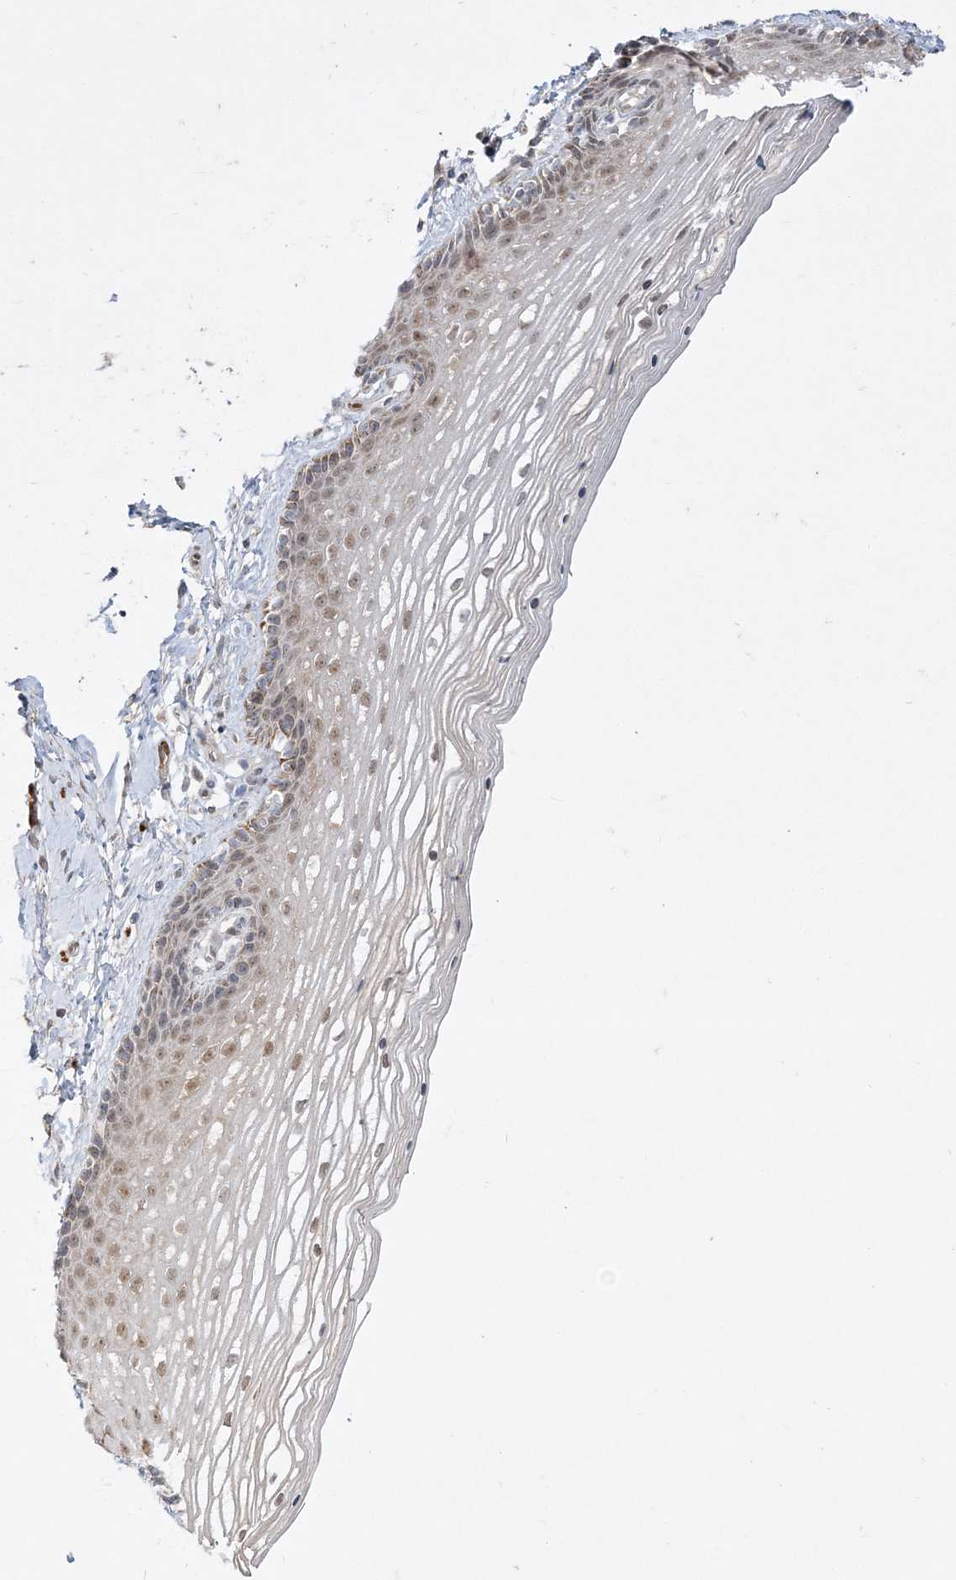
{"staining": {"intensity": "moderate", "quantity": ">75%", "location": "cytoplasmic/membranous,nuclear"}, "tissue": "vagina", "cell_type": "Squamous epithelial cells", "image_type": "normal", "snomed": [{"axis": "morphology", "description": "Normal tissue, NOS"}, {"axis": "topography", "description": "Vagina"}], "caption": "IHC of normal vagina displays medium levels of moderate cytoplasmic/membranous,nuclear expression in about >75% of squamous epithelial cells. The protein of interest is shown in brown color, while the nuclei are stained blue.", "gene": "INPP1", "patient": {"sex": "female", "age": 46}}